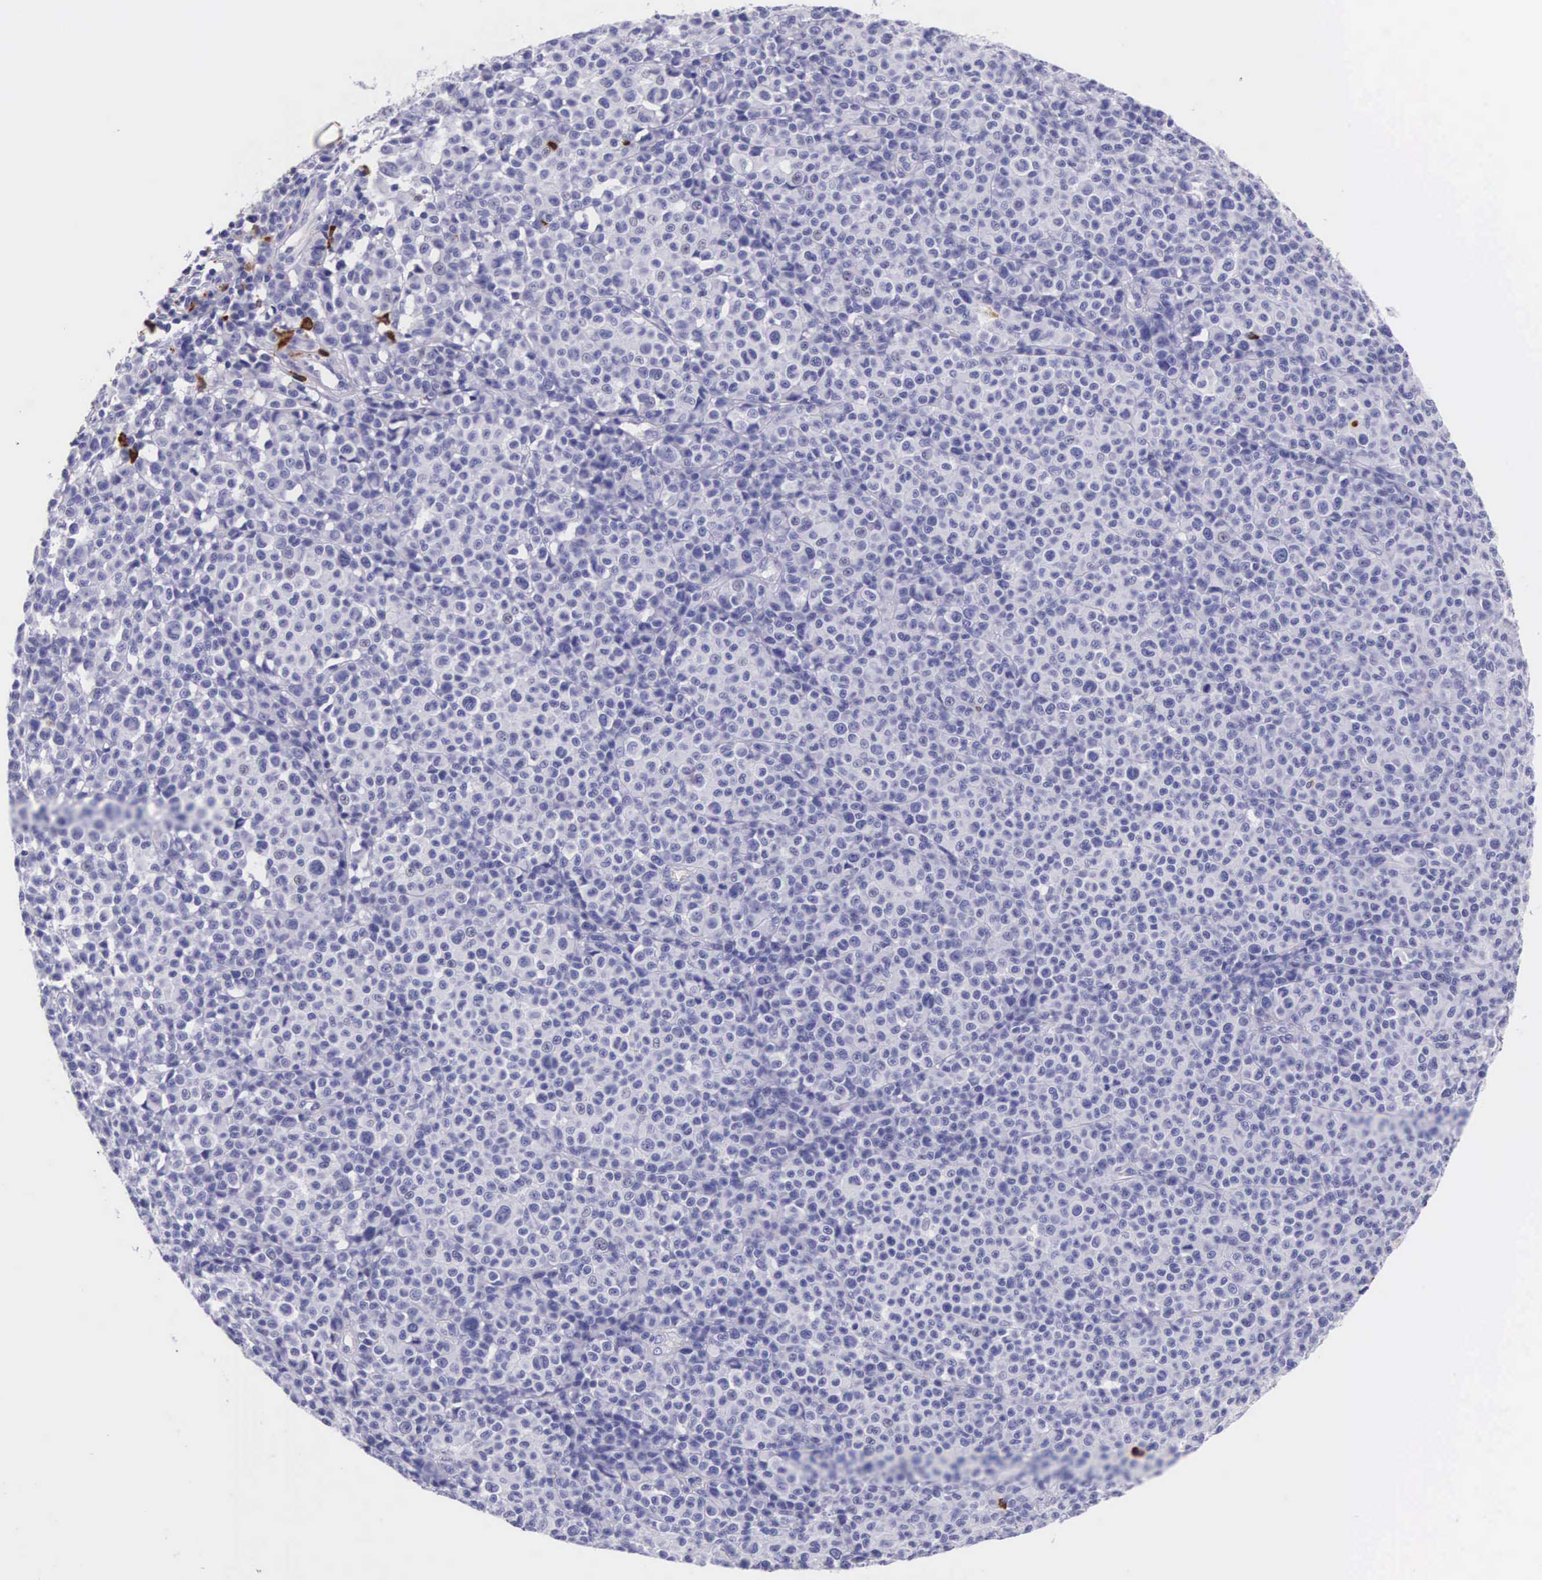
{"staining": {"intensity": "negative", "quantity": "none", "location": "none"}, "tissue": "melanoma", "cell_type": "Tumor cells", "image_type": "cancer", "snomed": [{"axis": "morphology", "description": "Malignant melanoma, Metastatic site"}, {"axis": "topography", "description": "Skin"}], "caption": "High magnification brightfield microscopy of malignant melanoma (metastatic site) stained with DAB (brown) and counterstained with hematoxylin (blue): tumor cells show no significant positivity.", "gene": "FCN1", "patient": {"sex": "male", "age": 32}}